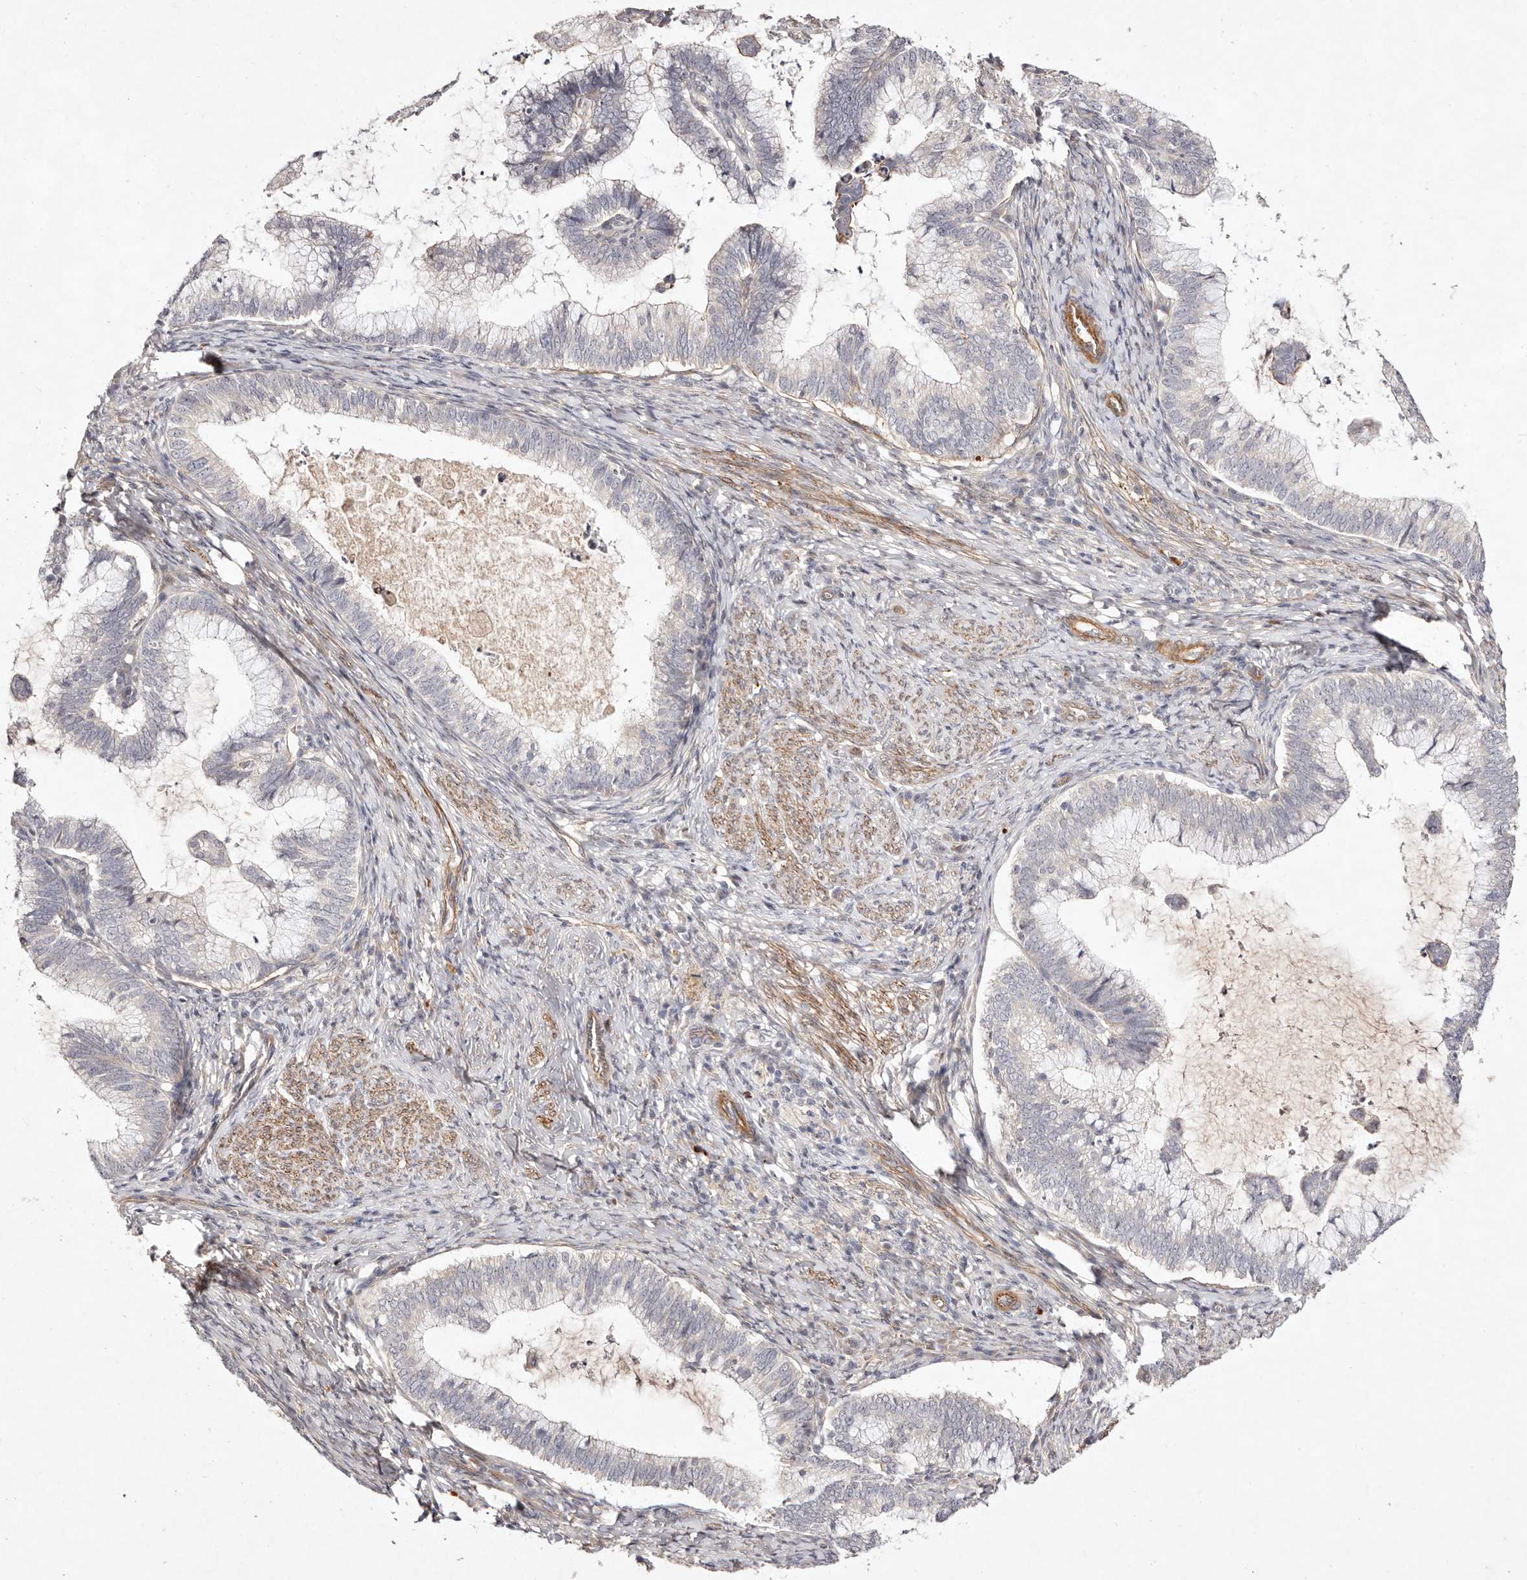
{"staining": {"intensity": "negative", "quantity": "none", "location": "none"}, "tissue": "cervical cancer", "cell_type": "Tumor cells", "image_type": "cancer", "snomed": [{"axis": "morphology", "description": "Adenocarcinoma, NOS"}, {"axis": "topography", "description": "Cervix"}], "caption": "Immunohistochemistry image of cervical adenocarcinoma stained for a protein (brown), which displays no staining in tumor cells.", "gene": "MTMR11", "patient": {"sex": "female", "age": 36}}